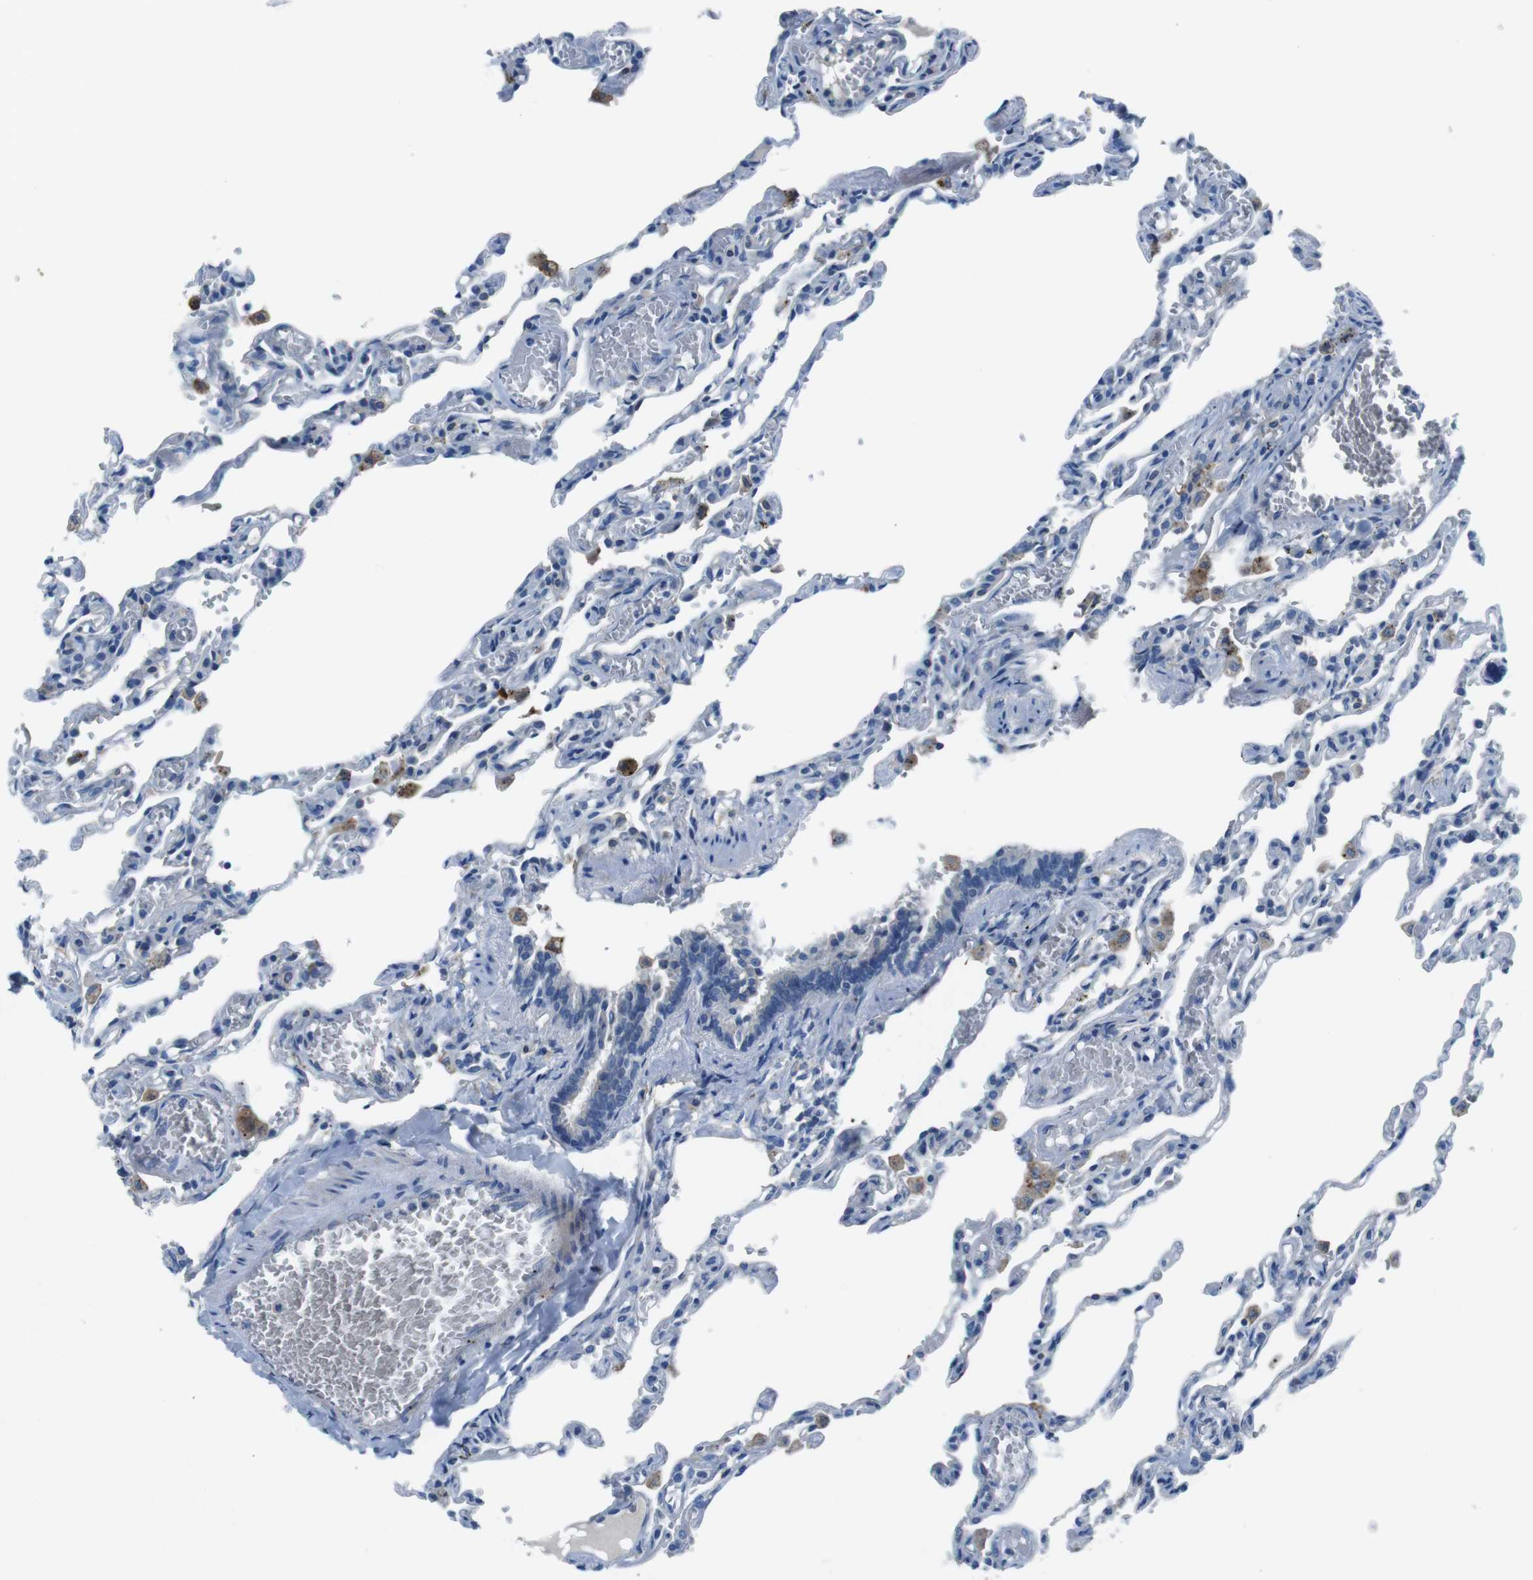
{"staining": {"intensity": "negative", "quantity": "none", "location": "none"}, "tissue": "lung", "cell_type": "Alveolar cells", "image_type": "normal", "snomed": [{"axis": "morphology", "description": "Normal tissue, NOS"}, {"axis": "topography", "description": "Lung"}], "caption": "Protein analysis of normal lung exhibits no significant positivity in alveolar cells.", "gene": "TULP3", "patient": {"sex": "male", "age": 21}}